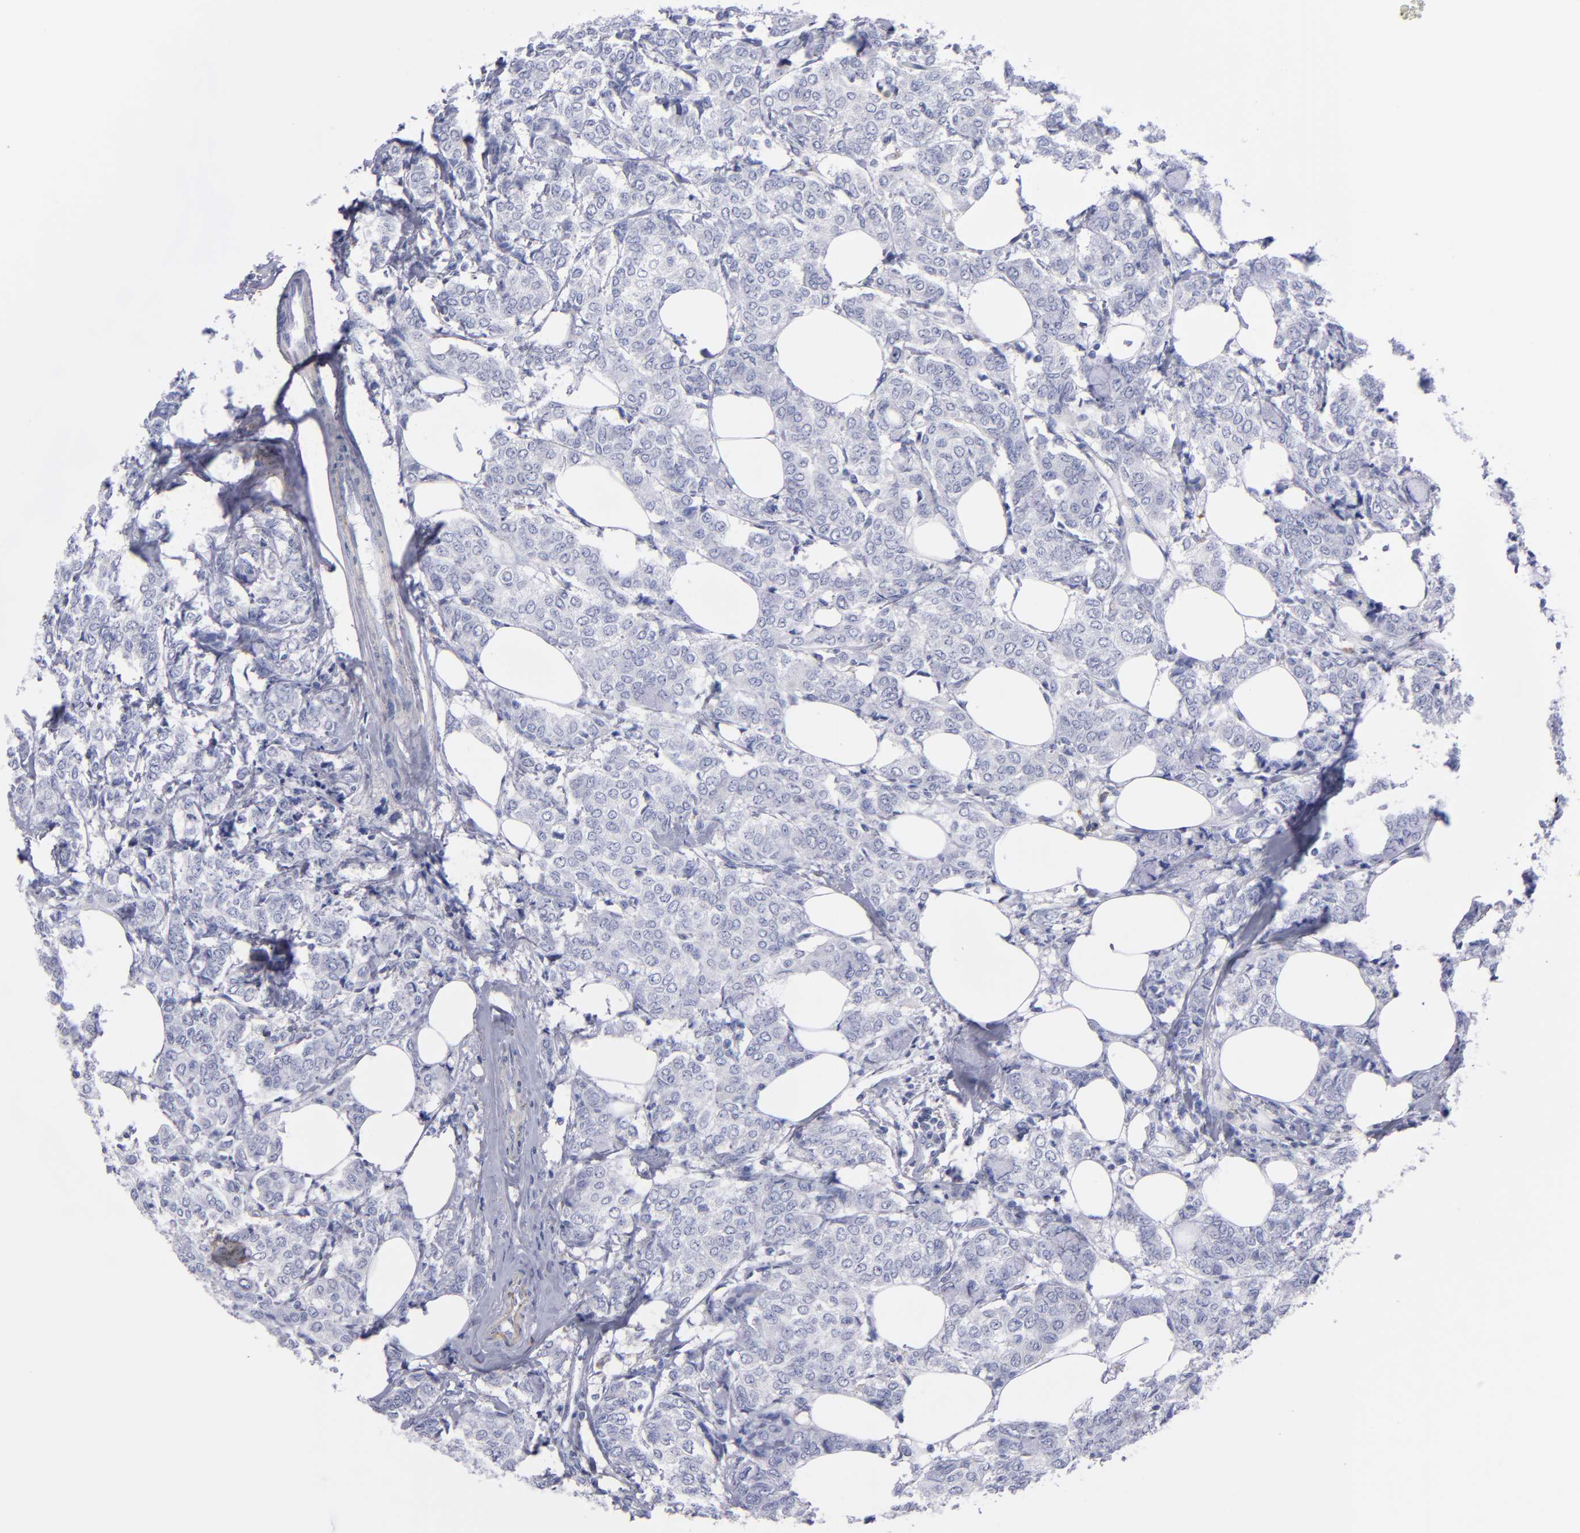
{"staining": {"intensity": "negative", "quantity": "none", "location": "none"}, "tissue": "breast cancer", "cell_type": "Tumor cells", "image_type": "cancer", "snomed": [{"axis": "morphology", "description": "Lobular carcinoma"}, {"axis": "topography", "description": "Breast"}], "caption": "Histopathology image shows no significant protein positivity in tumor cells of lobular carcinoma (breast).", "gene": "MFGE8", "patient": {"sex": "female", "age": 60}}